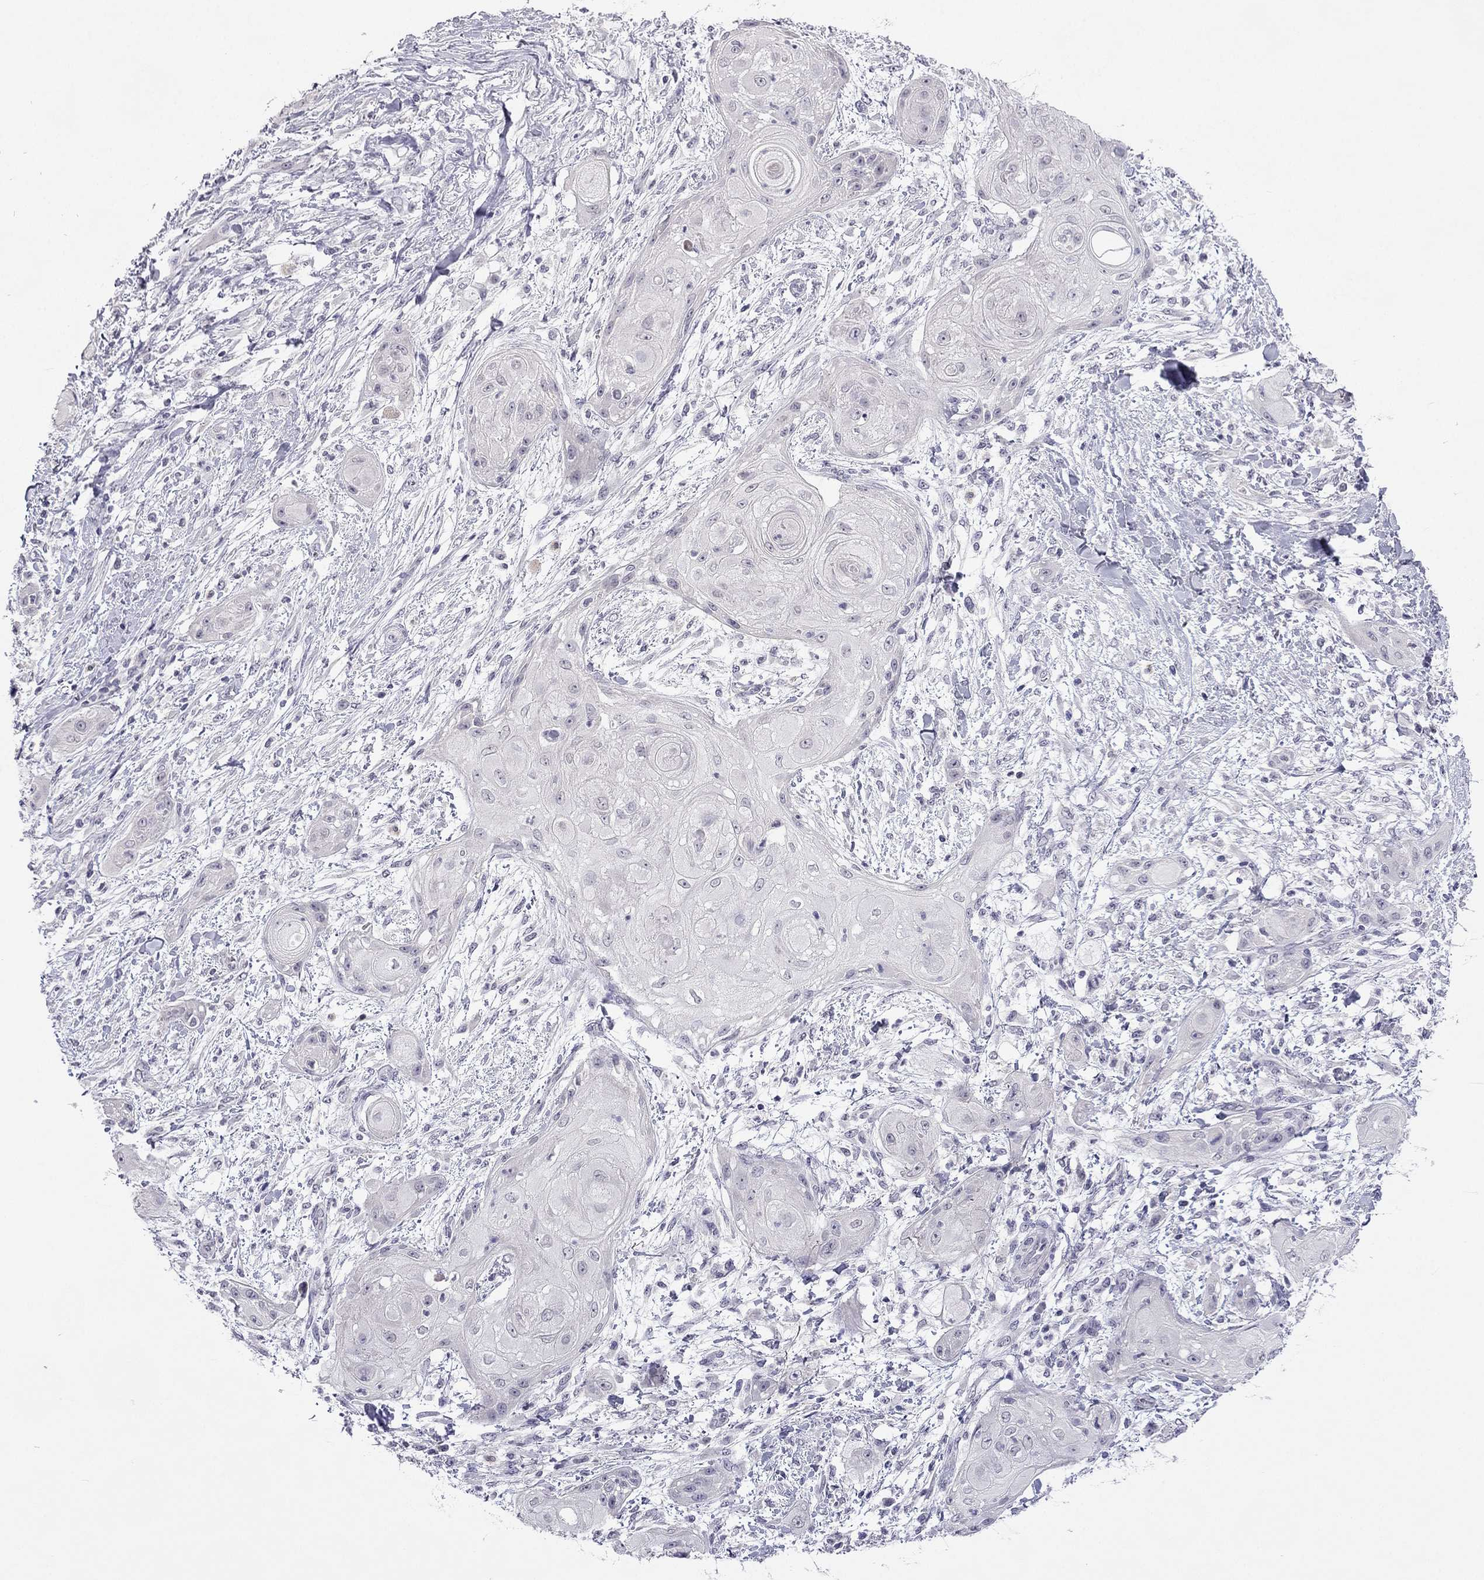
{"staining": {"intensity": "negative", "quantity": "none", "location": "none"}, "tissue": "skin cancer", "cell_type": "Tumor cells", "image_type": "cancer", "snomed": [{"axis": "morphology", "description": "Squamous cell carcinoma, NOS"}, {"axis": "topography", "description": "Skin"}], "caption": "The histopathology image reveals no staining of tumor cells in skin cancer.", "gene": "C5orf49", "patient": {"sex": "male", "age": 62}}